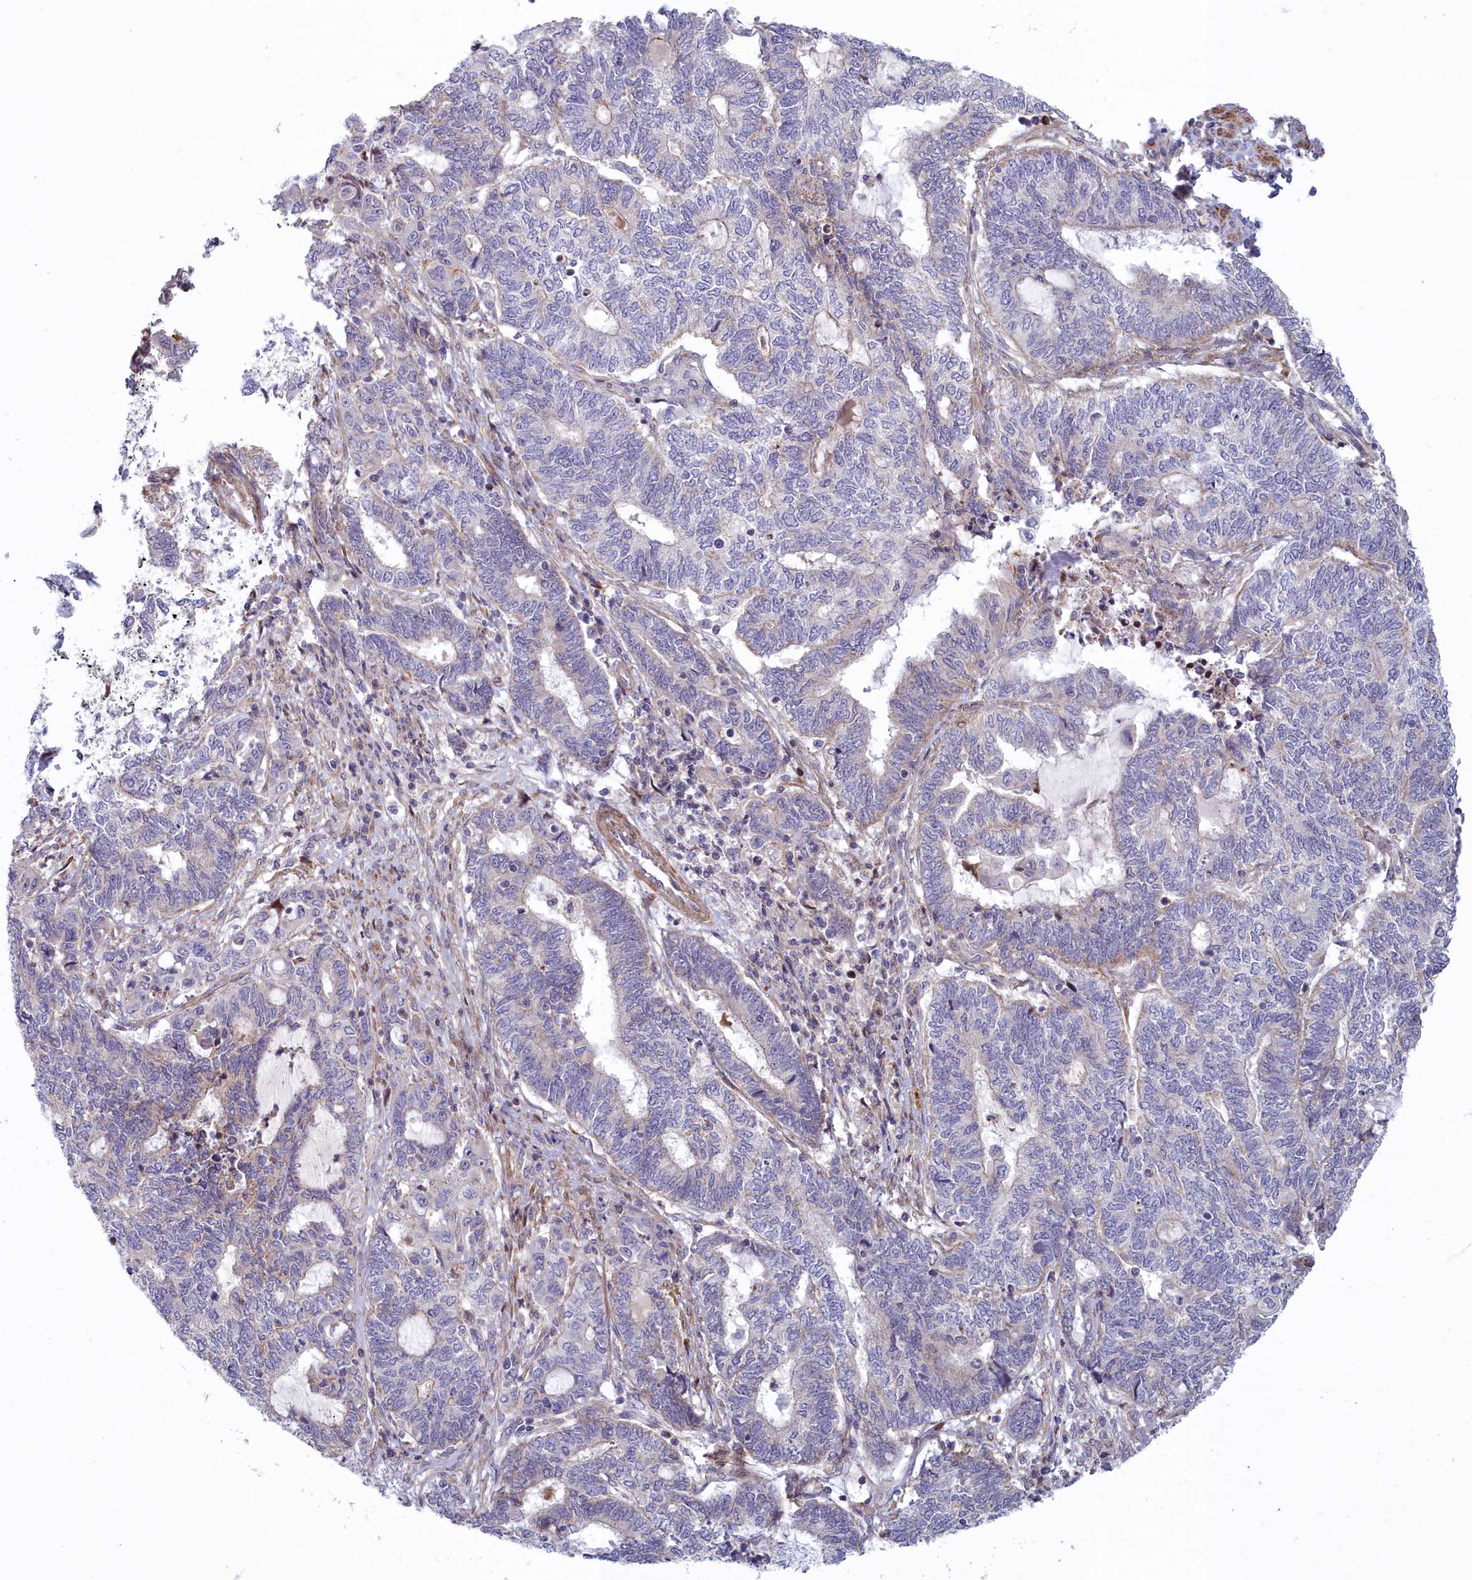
{"staining": {"intensity": "negative", "quantity": "none", "location": "none"}, "tissue": "endometrial cancer", "cell_type": "Tumor cells", "image_type": "cancer", "snomed": [{"axis": "morphology", "description": "Adenocarcinoma, NOS"}, {"axis": "topography", "description": "Uterus"}, {"axis": "topography", "description": "Endometrium"}], "caption": "Immunohistochemistry of human endometrial cancer shows no expression in tumor cells.", "gene": "C15orf40", "patient": {"sex": "female", "age": 70}}